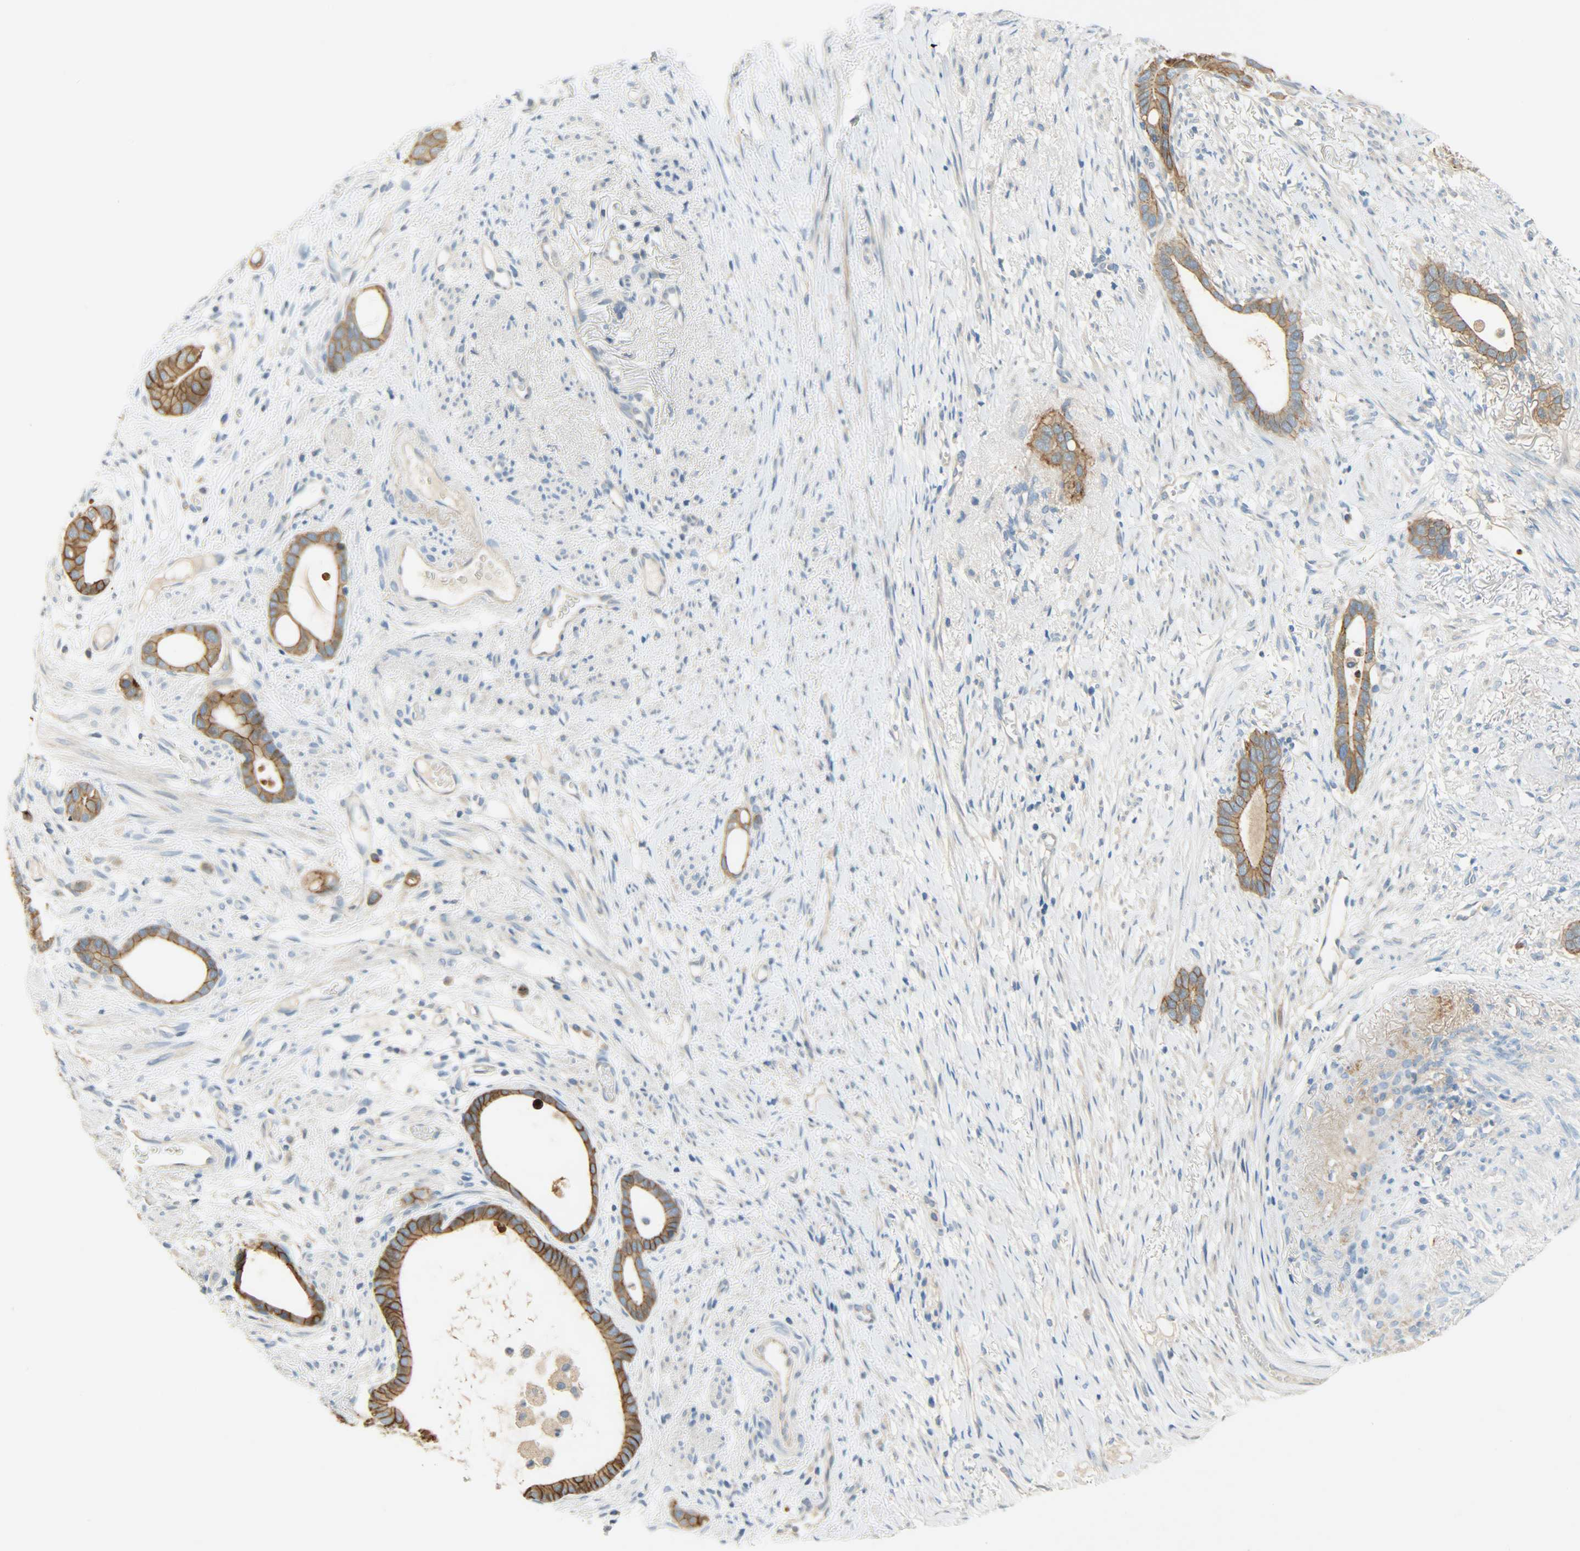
{"staining": {"intensity": "strong", "quantity": ">75%", "location": "cytoplasmic/membranous"}, "tissue": "stomach cancer", "cell_type": "Tumor cells", "image_type": "cancer", "snomed": [{"axis": "morphology", "description": "Adenocarcinoma, NOS"}, {"axis": "topography", "description": "Stomach"}], "caption": "Human adenocarcinoma (stomach) stained with a protein marker exhibits strong staining in tumor cells.", "gene": "DSG2", "patient": {"sex": "female", "age": 75}}